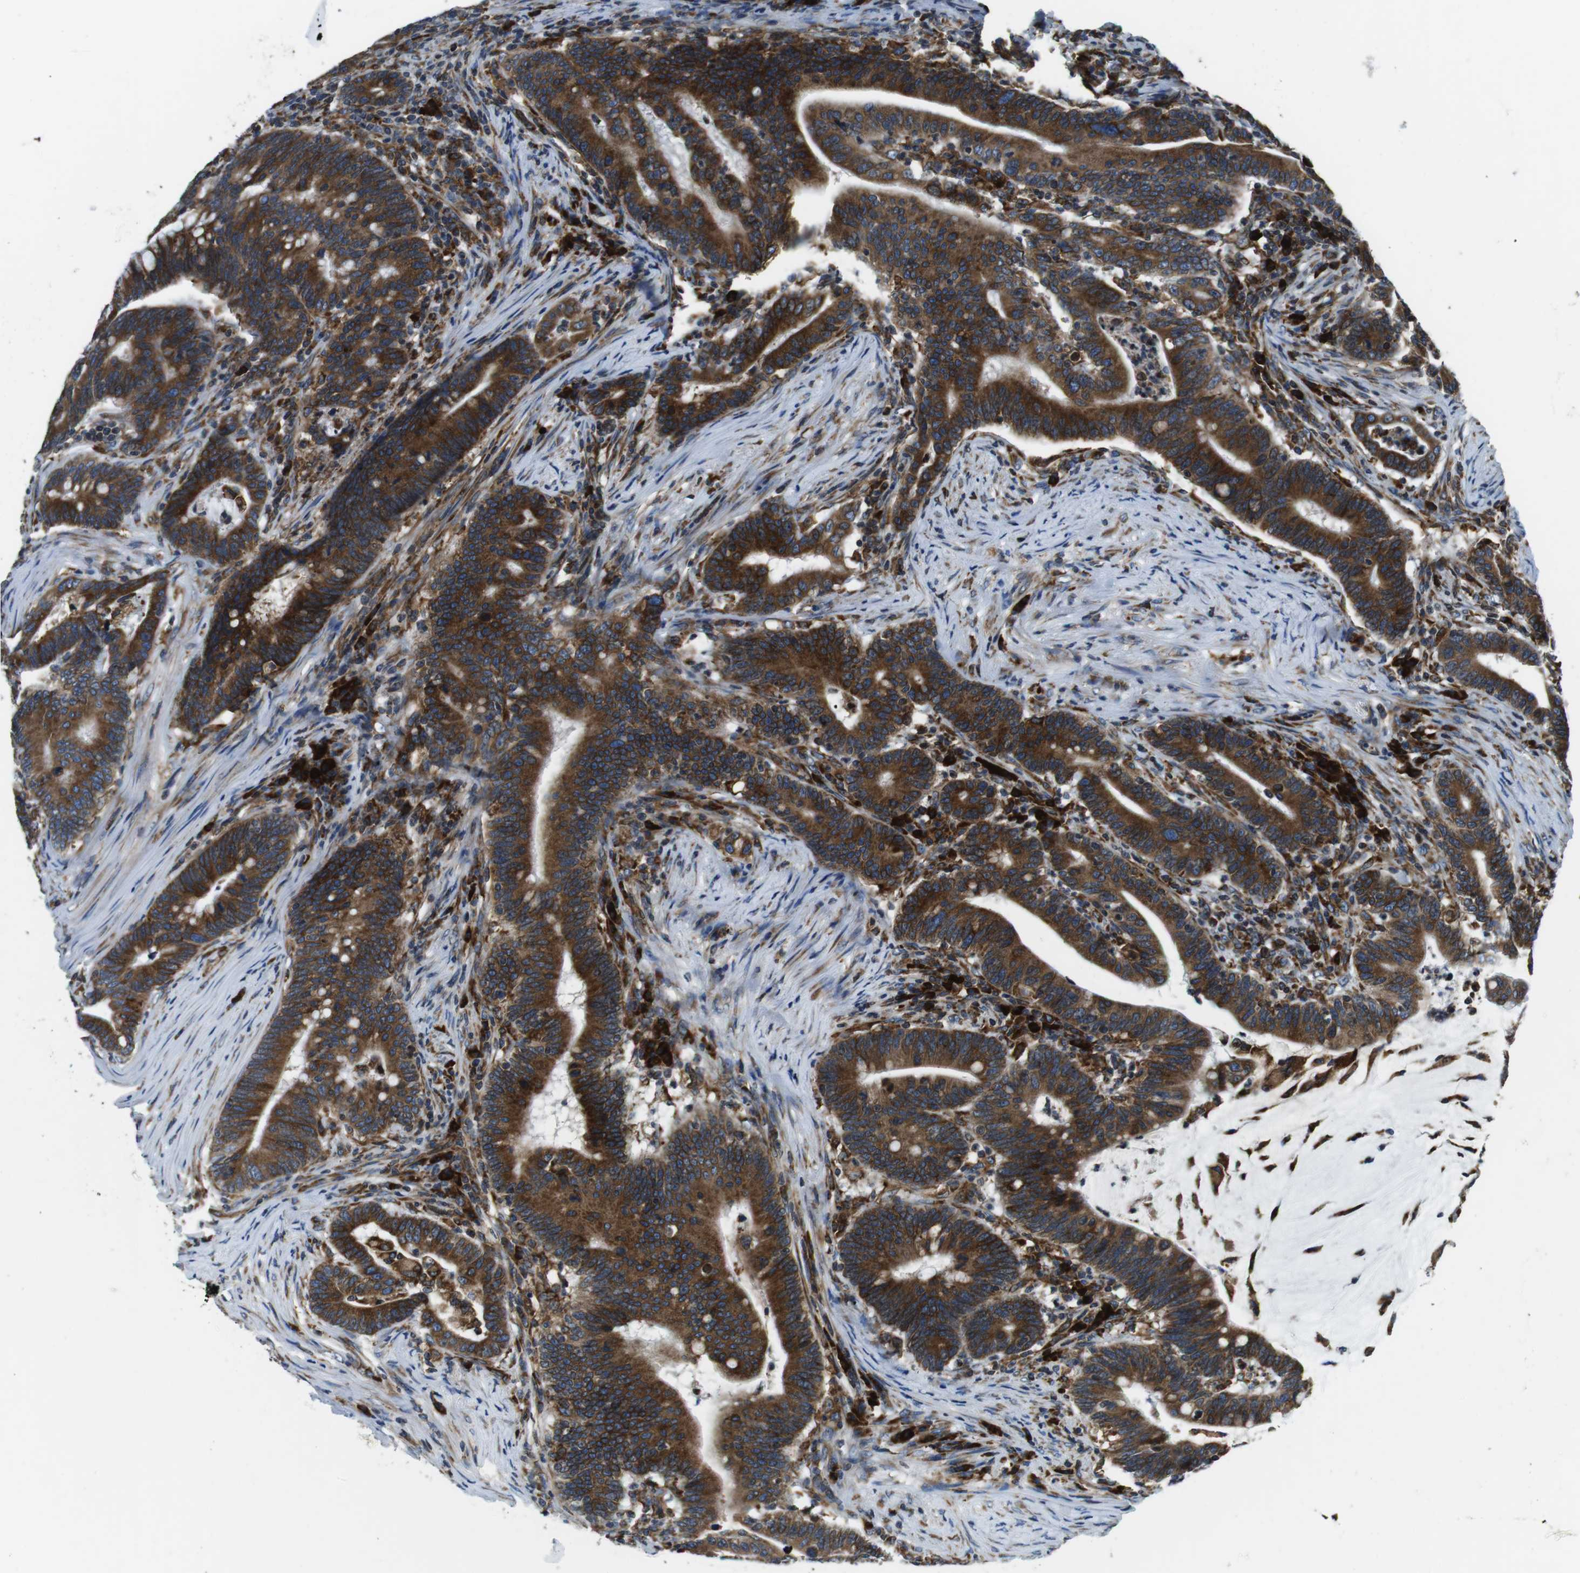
{"staining": {"intensity": "strong", "quantity": ">75%", "location": "cytoplasmic/membranous"}, "tissue": "colorectal cancer", "cell_type": "Tumor cells", "image_type": "cancer", "snomed": [{"axis": "morphology", "description": "Normal tissue, NOS"}, {"axis": "morphology", "description": "Adenocarcinoma, NOS"}, {"axis": "topography", "description": "Colon"}], "caption": "Immunohistochemical staining of colorectal cancer exhibits high levels of strong cytoplasmic/membranous staining in approximately >75% of tumor cells.", "gene": "UGGT1", "patient": {"sex": "female", "age": 66}}